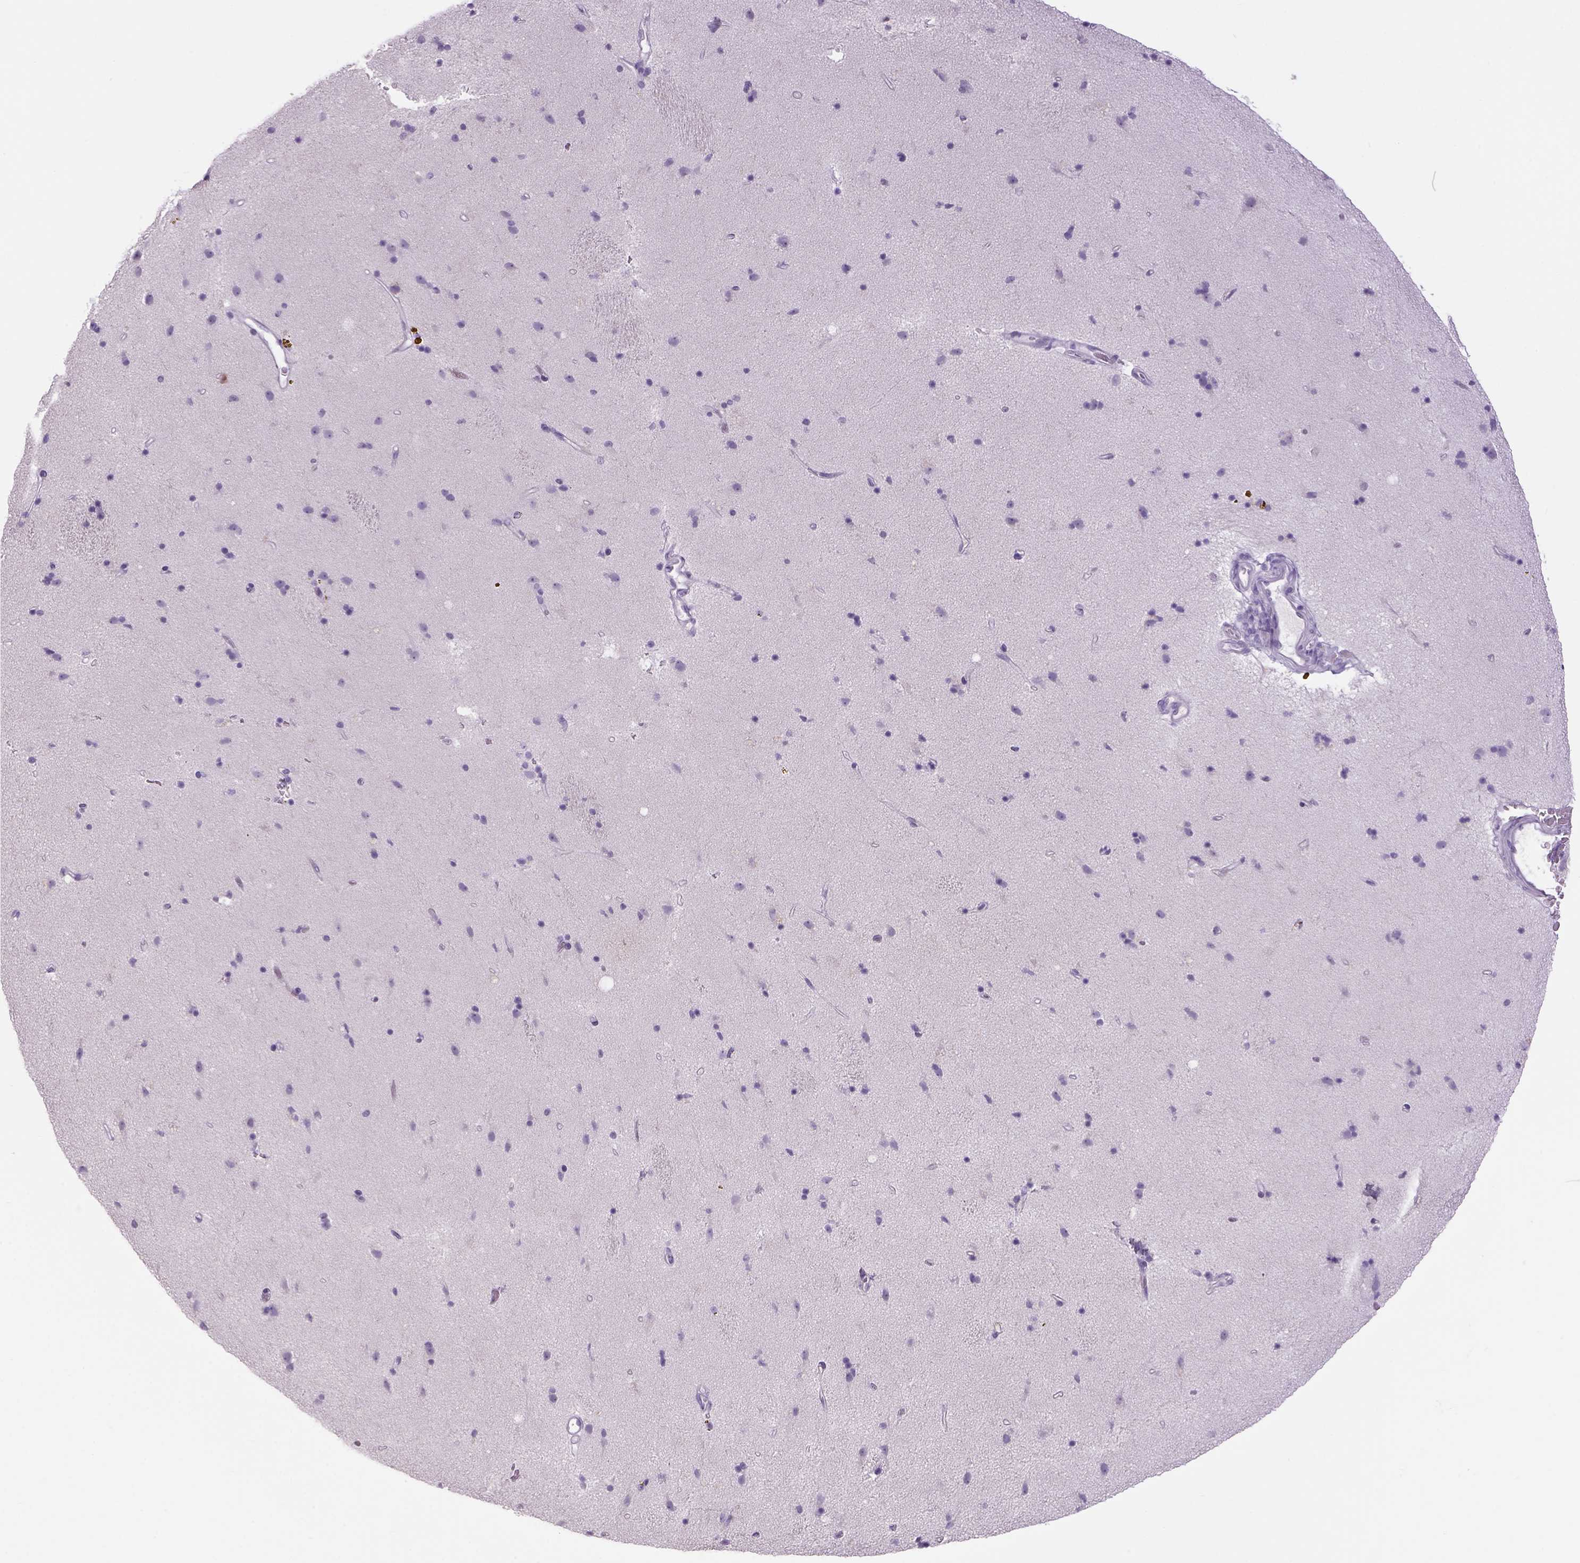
{"staining": {"intensity": "negative", "quantity": "none", "location": "none"}, "tissue": "caudate", "cell_type": "Glial cells", "image_type": "normal", "snomed": [{"axis": "morphology", "description": "Normal tissue, NOS"}, {"axis": "topography", "description": "Lateral ventricle wall"}], "caption": "IHC photomicrograph of benign human caudate stained for a protein (brown), which reveals no expression in glial cells.", "gene": "DBH", "patient": {"sex": "female", "age": 71}}